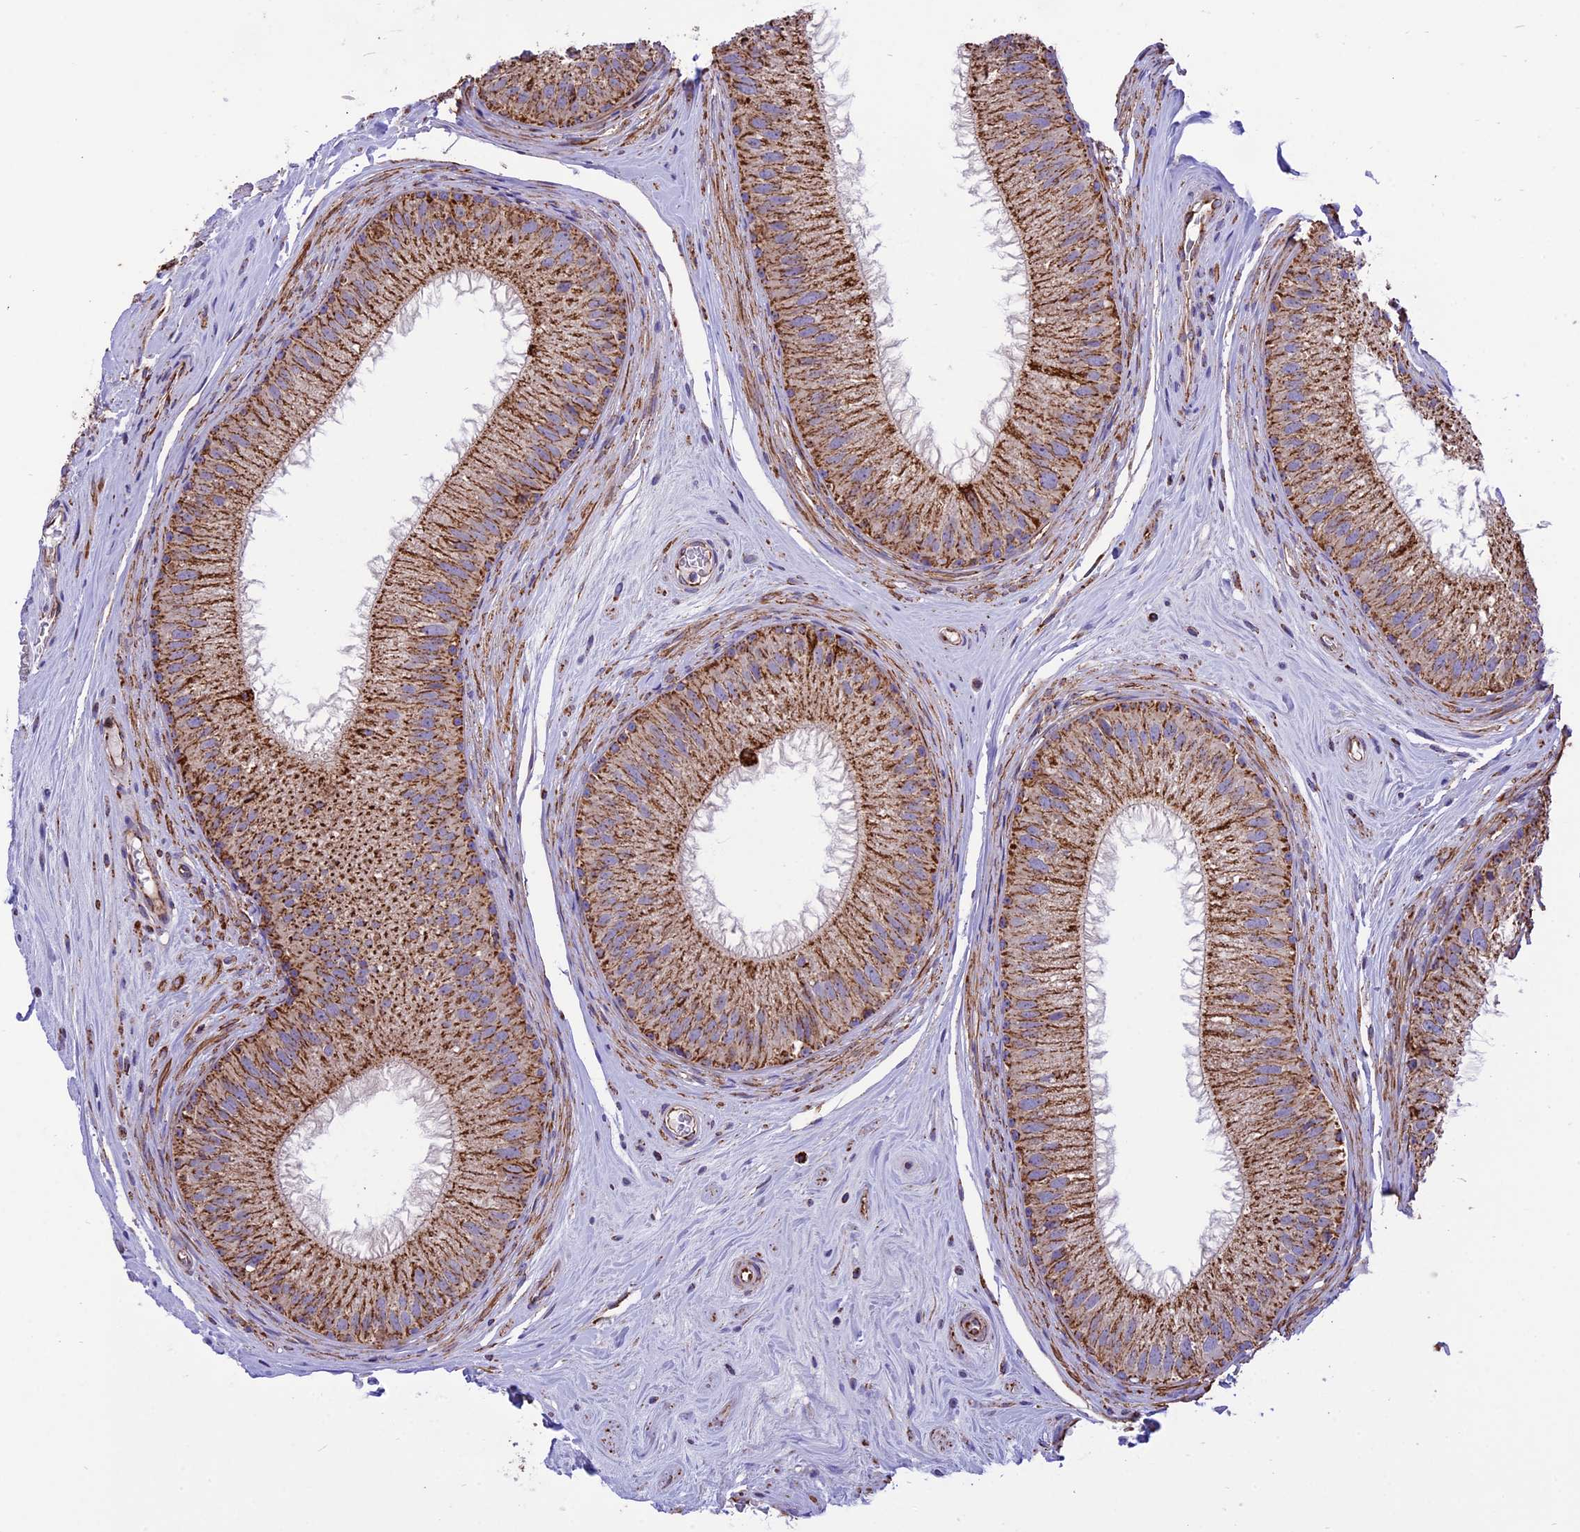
{"staining": {"intensity": "moderate", "quantity": ">75%", "location": "cytoplasmic/membranous"}, "tissue": "epididymis", "cell_type": "Glandular cells", "image_type": "normal", "snomed": [{"axis": "morphology", "description": "Normal tissue, NOS"}, {"axis": "topography", "description": "Epididymis"}], "caption": "Protein staining of unremarkable epididymis demonstrates moderate cytoplasmic/membranous expression in about >75% of glandular cells.", "gene": "TTC4", "patient": {"sex": "male", "age": 33}}